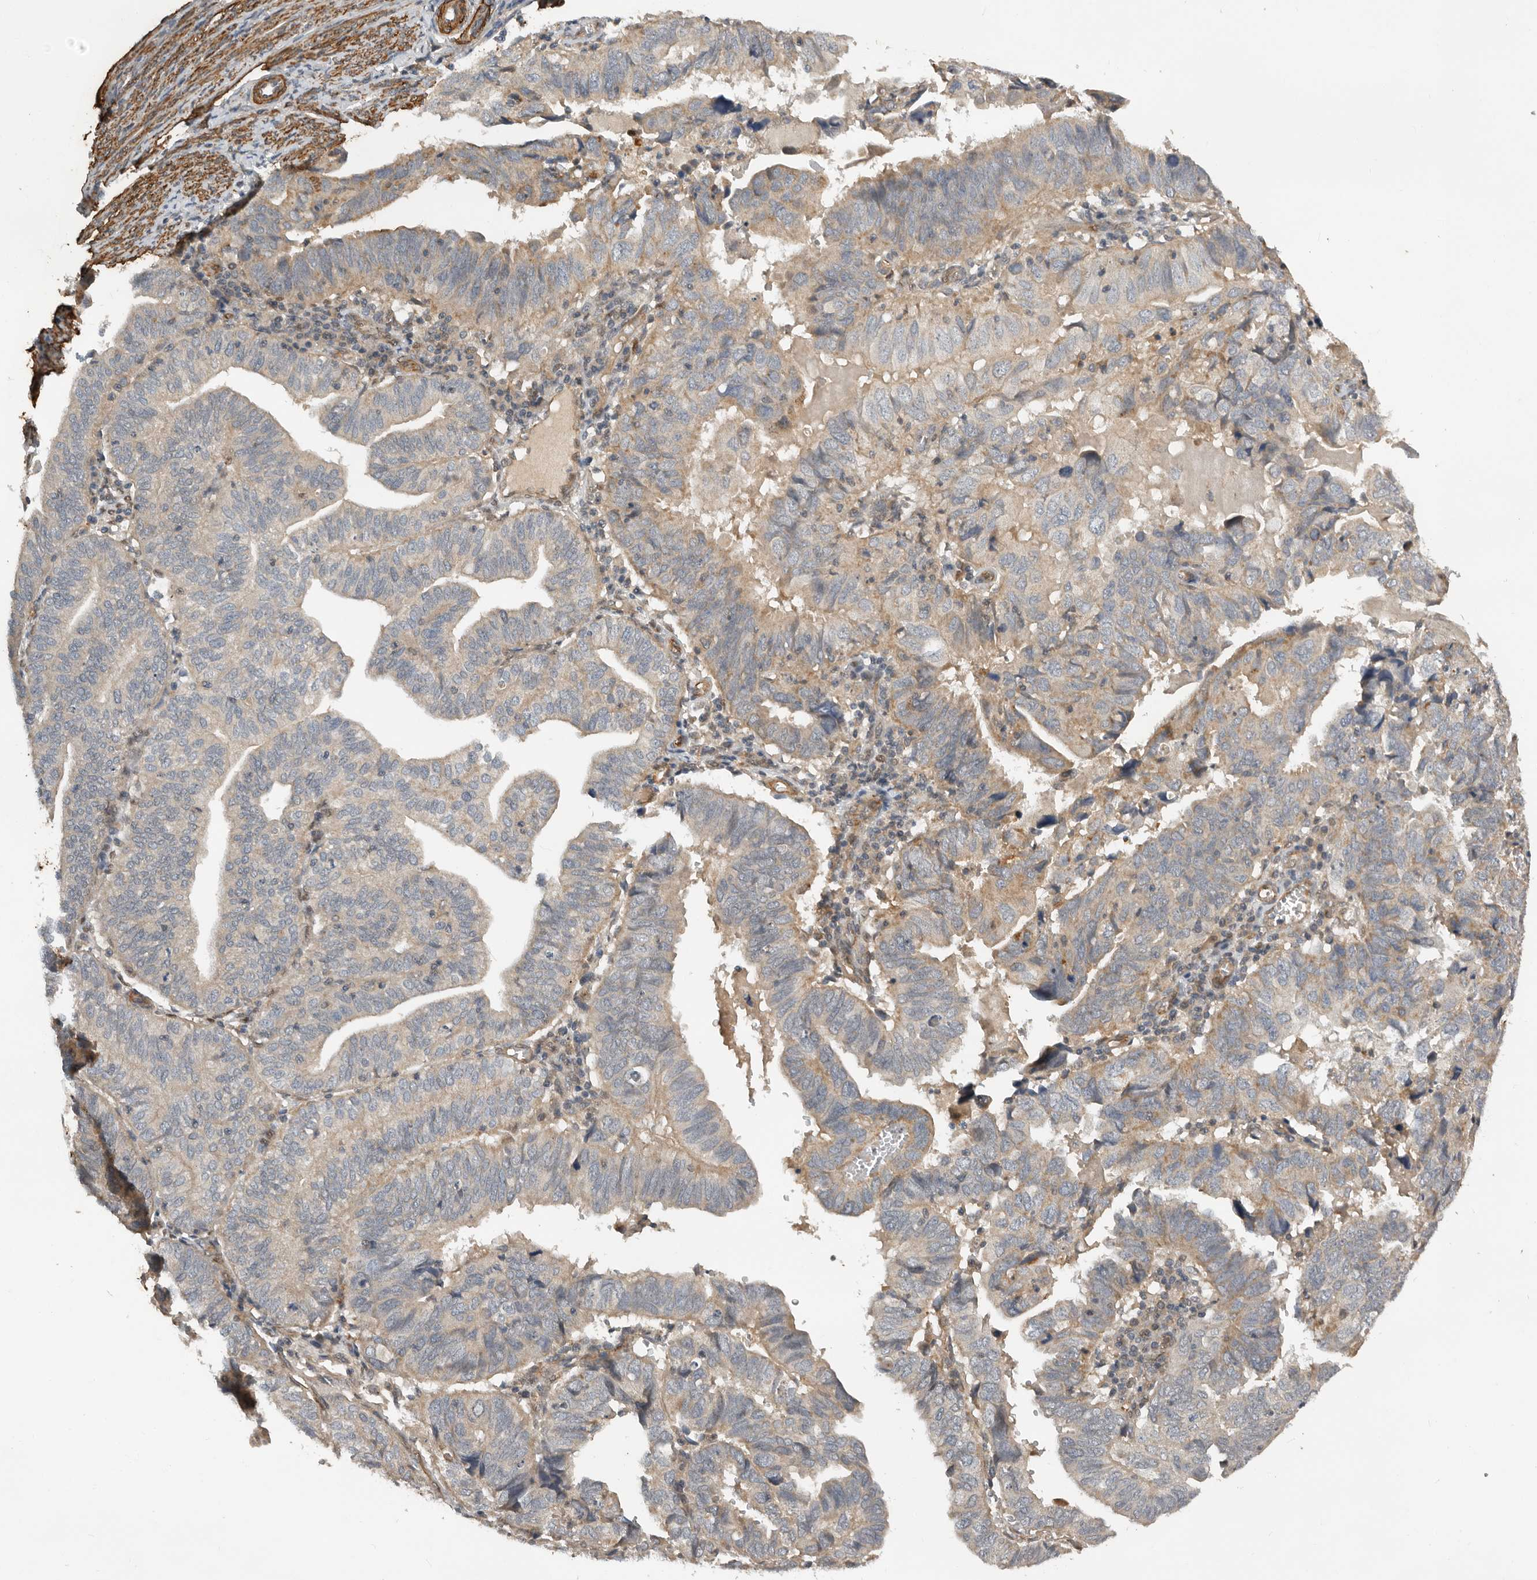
{"staining": {"intensity": "weak", "quantity": "<25%", "location": "cytoplasmic/membranous"}, "tissue": "endometrial cancer", "cell_type": "Tumor cells", "image_type": "cancer", "snomed": [{"axis": "morphology", "description": "Adenocarcinoma, NOS"}, {"axis": "topography", "description": "Uterus"}], "caption": "This is an immunohistochemistry (IHC) micrograph of adenocarcinoma (endometrial). There is no staining in tumor cells.", "gene": "RNF157", "patient": {"sex": "female", "age": 77}}